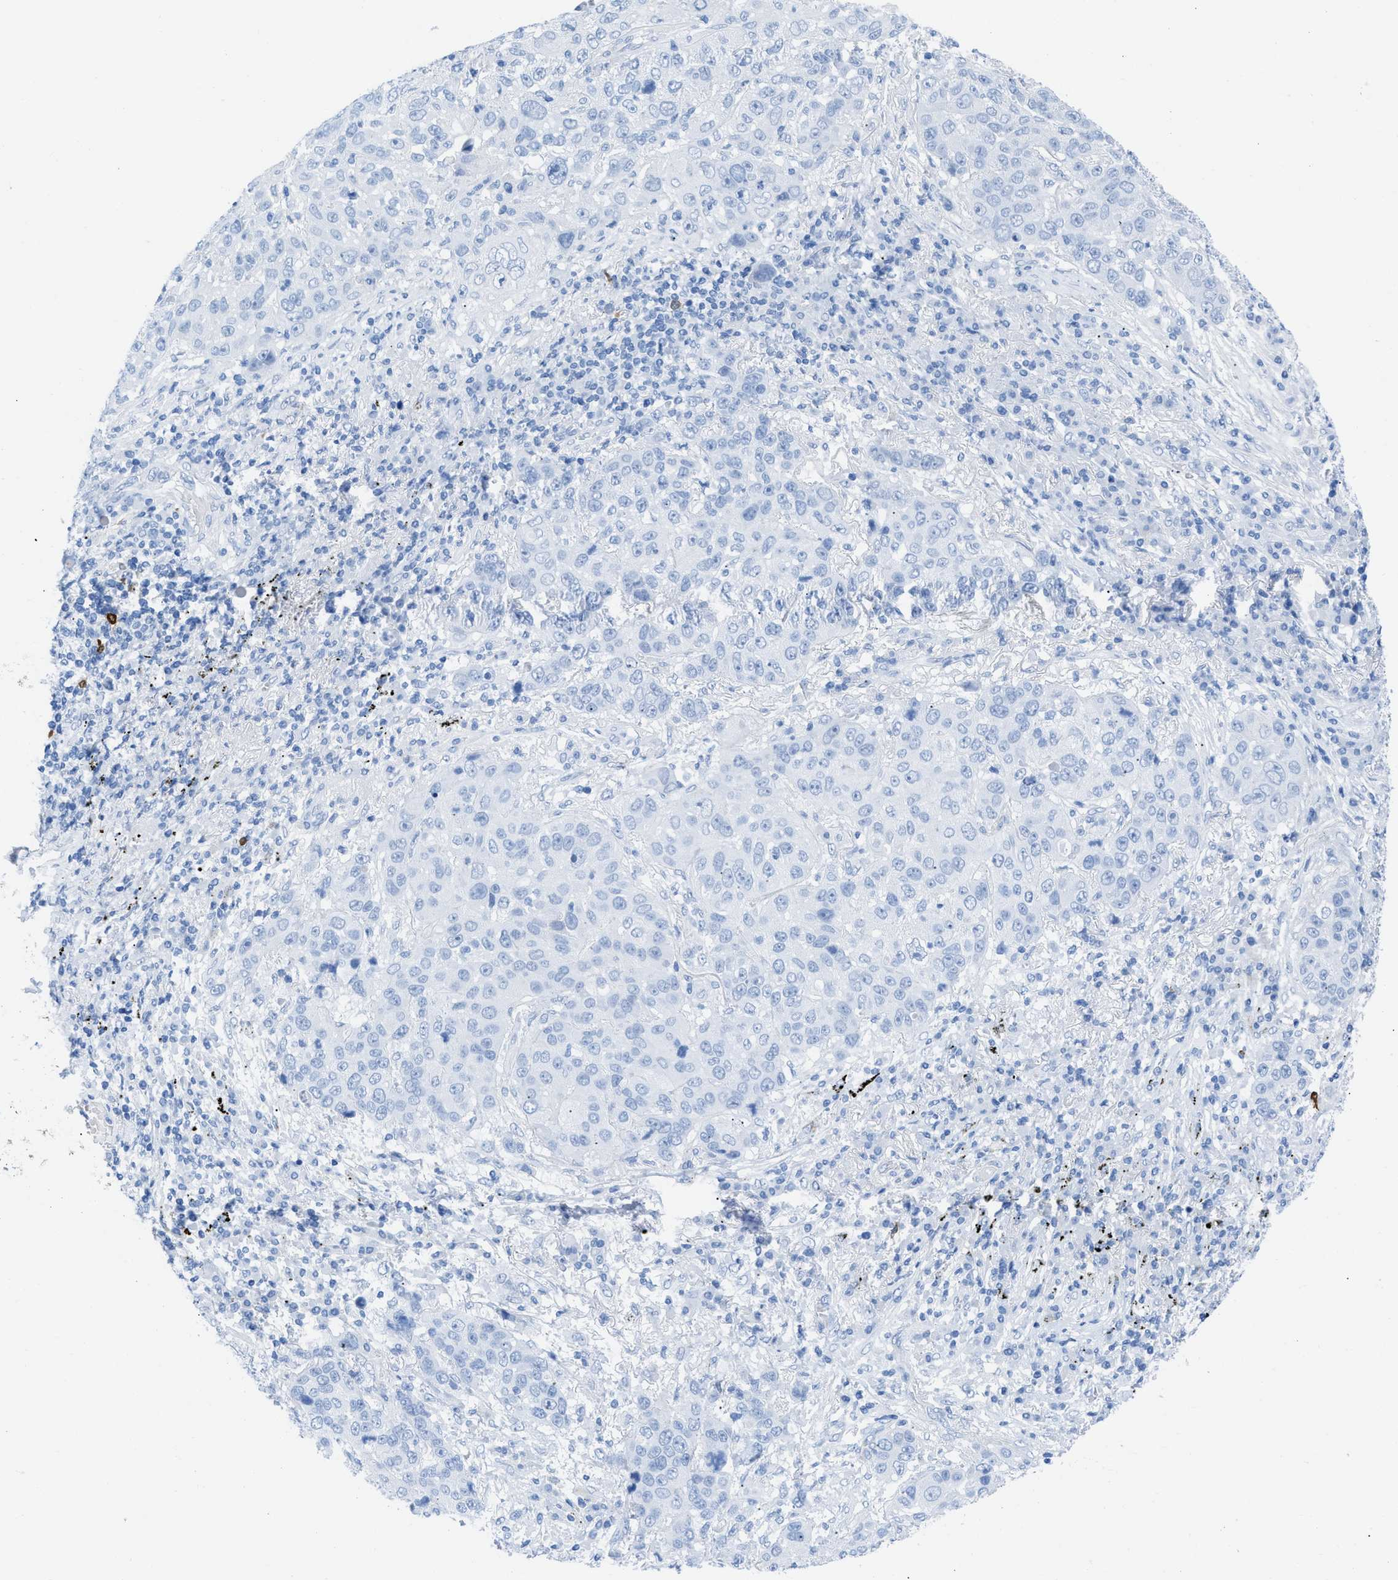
{"staining": {"intensity": "negative", "quantity": "none", "location": "none"}, "tissue": "lung cancer", "cell_type": "Tumor cells", "image_type": "cancer", "snomed": [{"axis": "morphology", "description": "Squamous cell carcinoma, NOS"}, {"axis": "topography", "description": "Lung"}], "caption": "Immunohistochemical staining of human squamous cell carcinoma (lung) displays no significant positivity in tumor cells.", "gene": "TCL1A", "patient": {"sex": "male", "age": 57}}